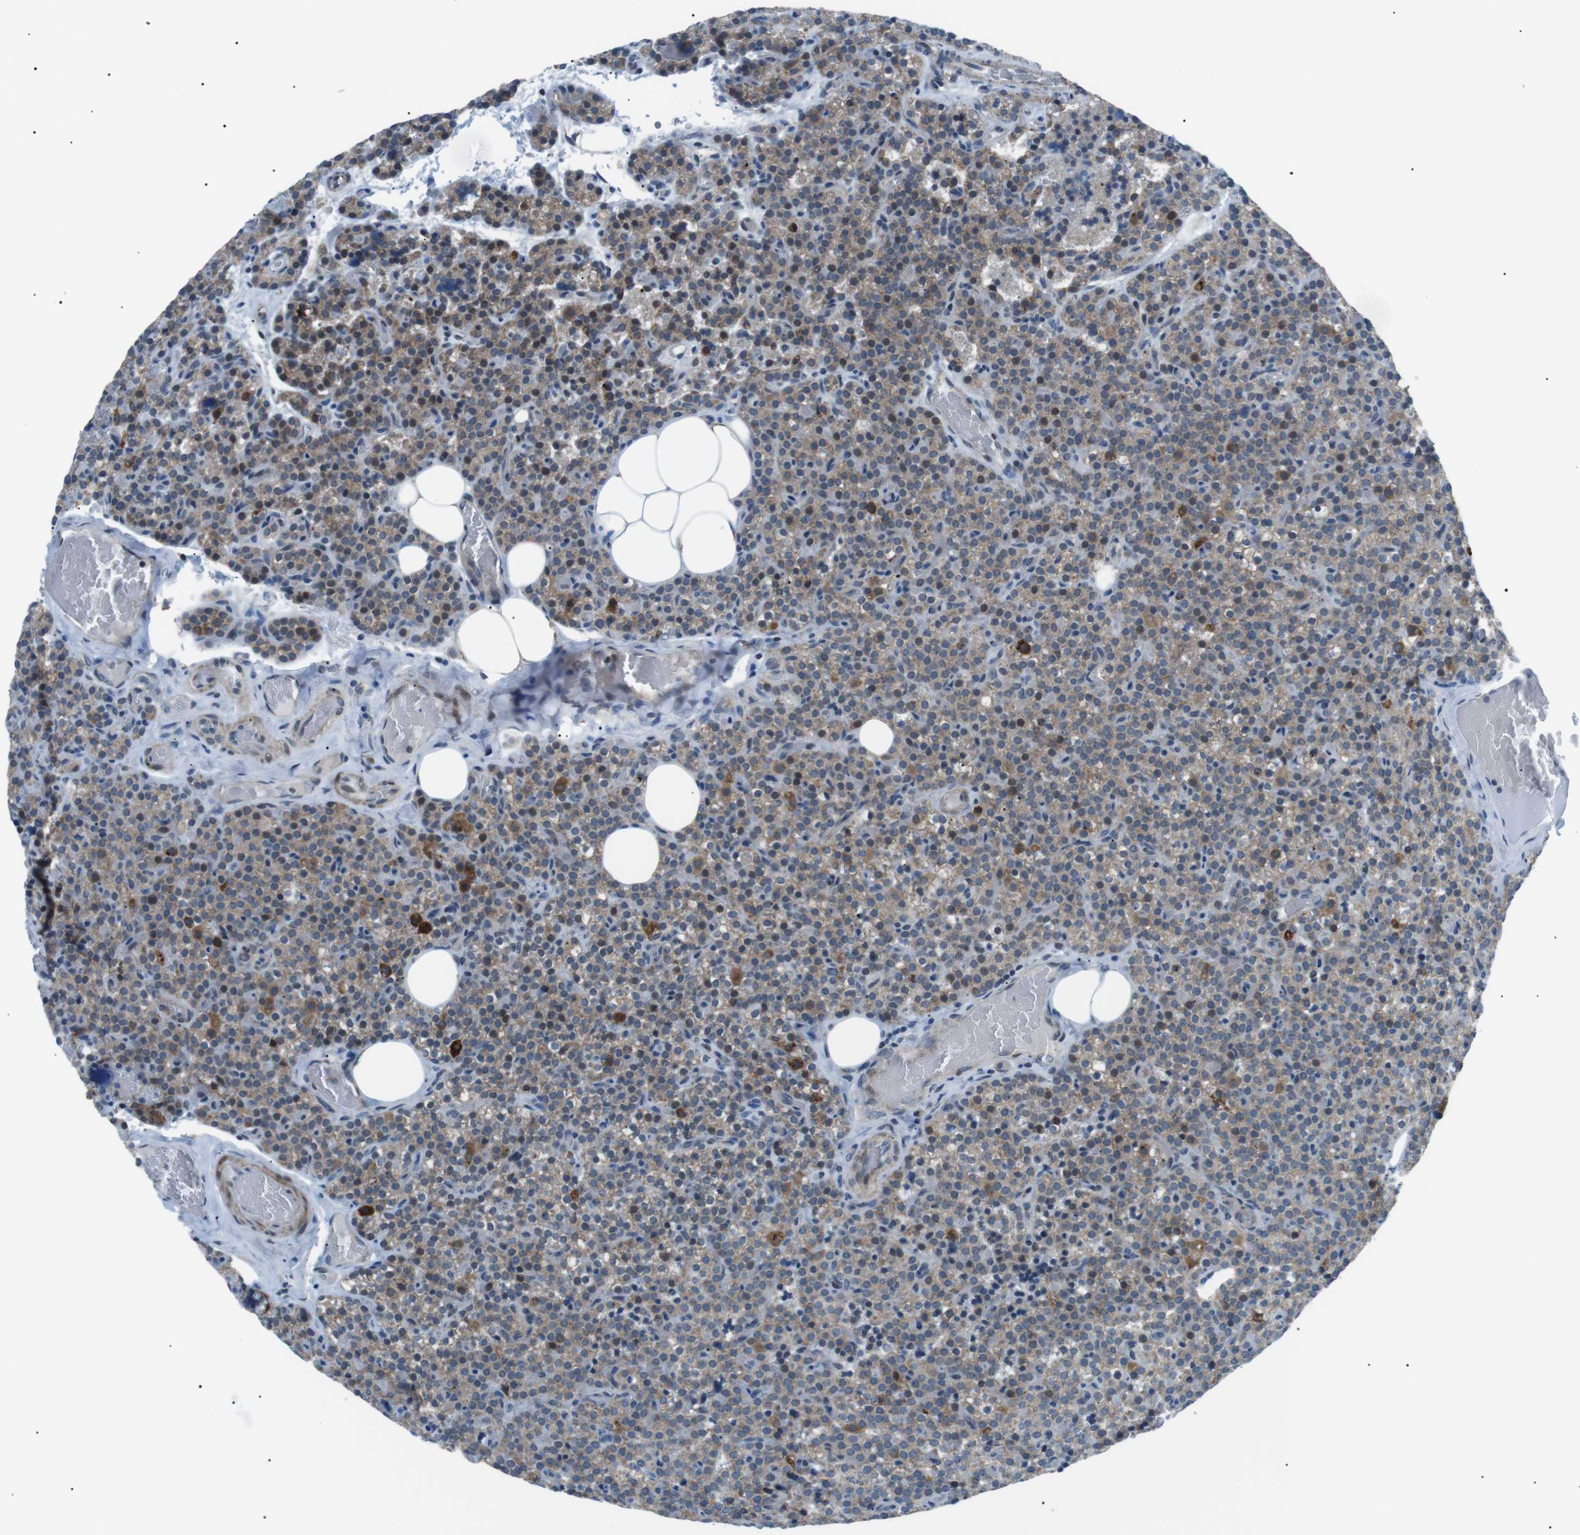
{"staining": {"intensity": "moderate", "quantity": "25%-75%", "location": "cytoplasmic/membranous"}, "tissue": "parathyroid gland", "cell_type": "Glandular cells", "image_type": "normal", "snomed": [{"axis": "morphology", "description": "Normal tissue, NOS"}, {"axis": "topography", "description": "Parathyroid gland"}], "caption": "Parathyroid gland stained with immunohistochemistry reveals moderate cytoplasmic/membranous staining in about 25%-75% of glandular cells.", "gene": "ARID5B", "patient": {"sex": "female", "age": 47}}